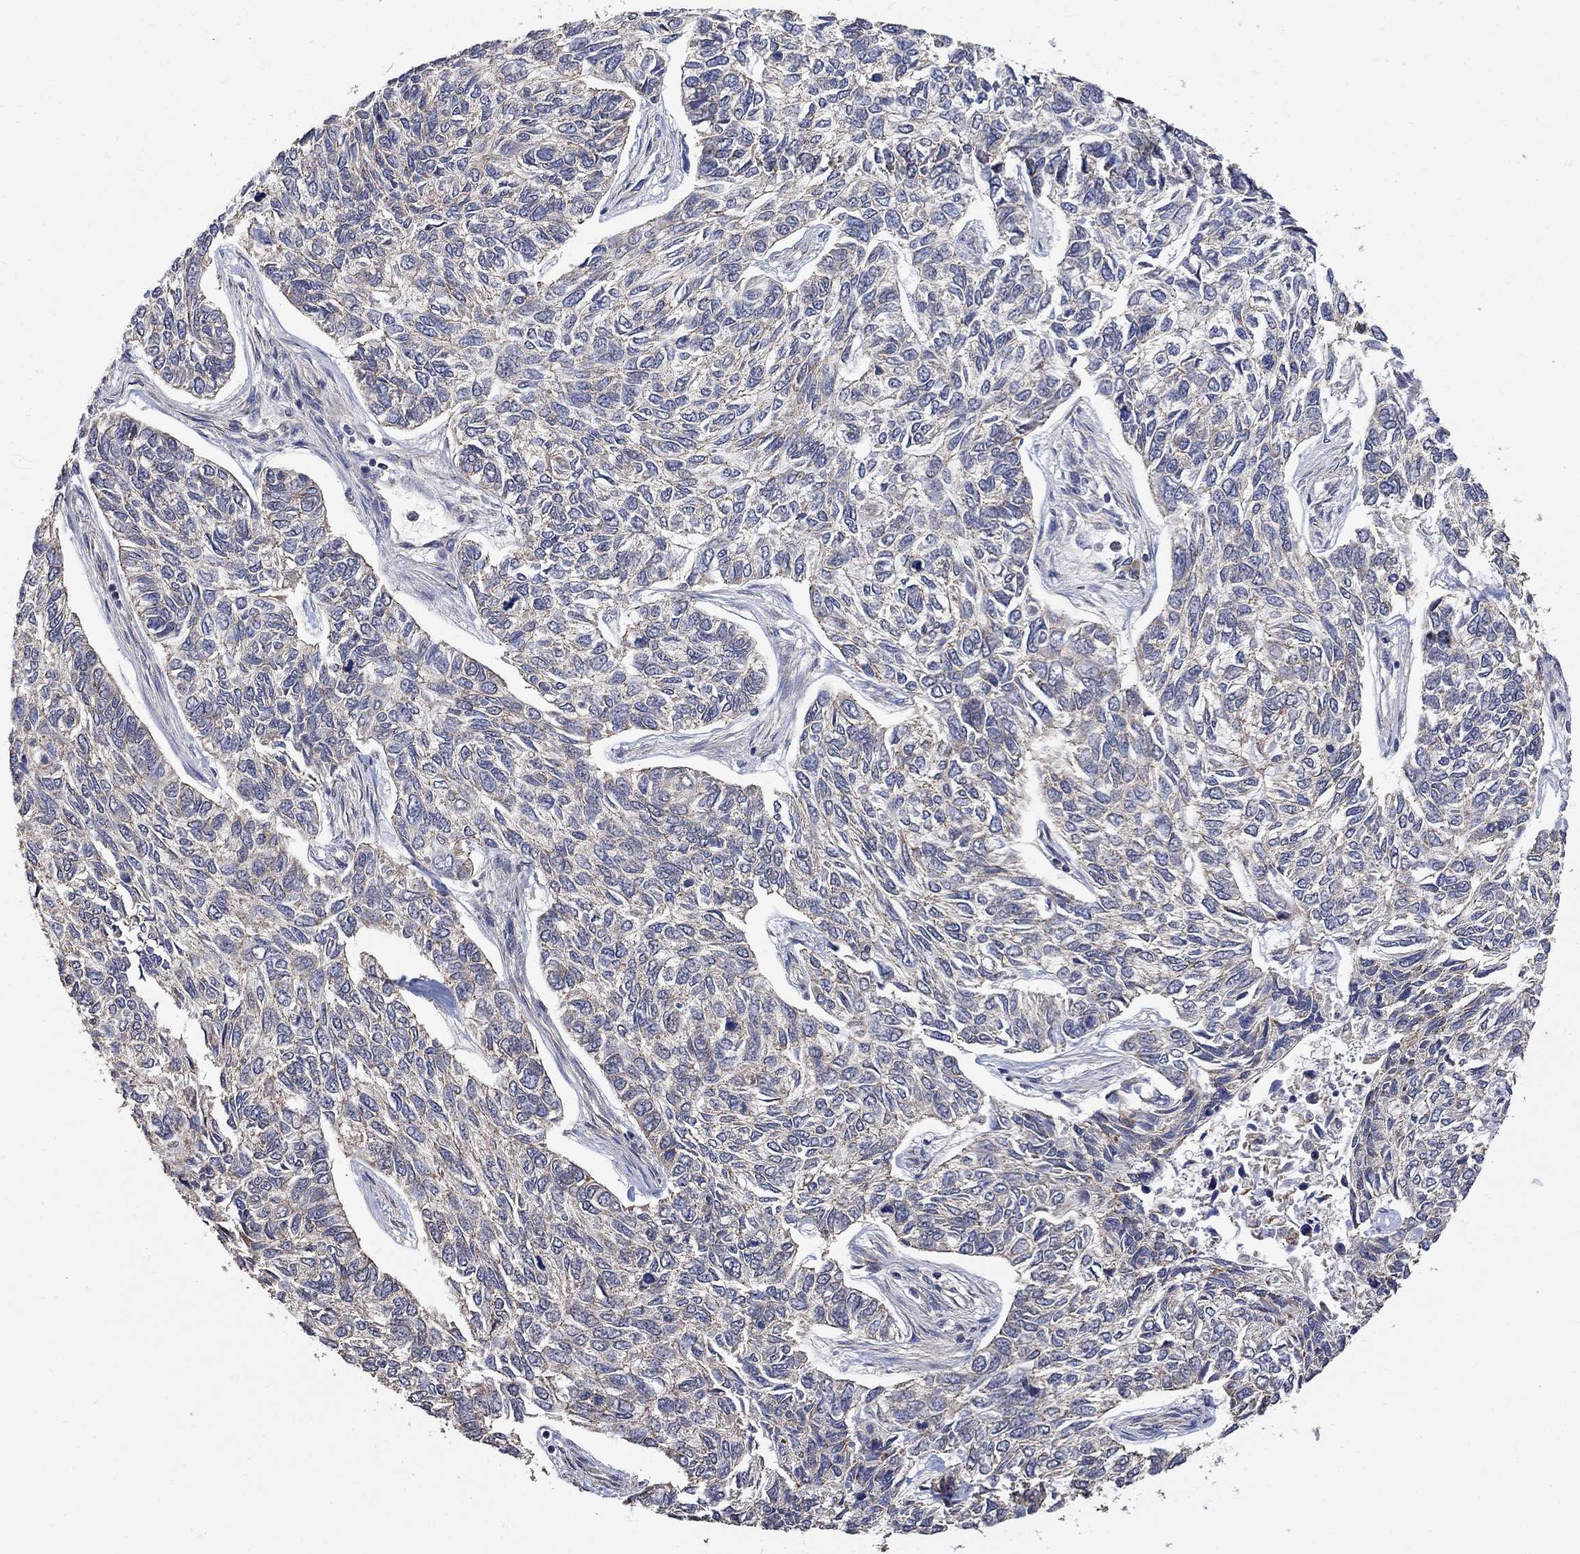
{"staining": {"intensity": "weak", "quantity": "25%-75%", "location": "cytoplasmic/membranous"}, "tissue": "skin cancer", "cell_type": "Tumor cells", "image_type": "cancer", "snomed": [{"axis": "morphology", "description": "Basal cell carcinoma"}, {"axis": "topography", "description": "Skin"}], "caption": "Weak cytoplasmic/membranous expression is seen in about 25%-75% of tumor cells in skin cancer (basal cell carcinoma).", "gene": "ANKRA2", "patient": {"sex": "female", "age": 65}}